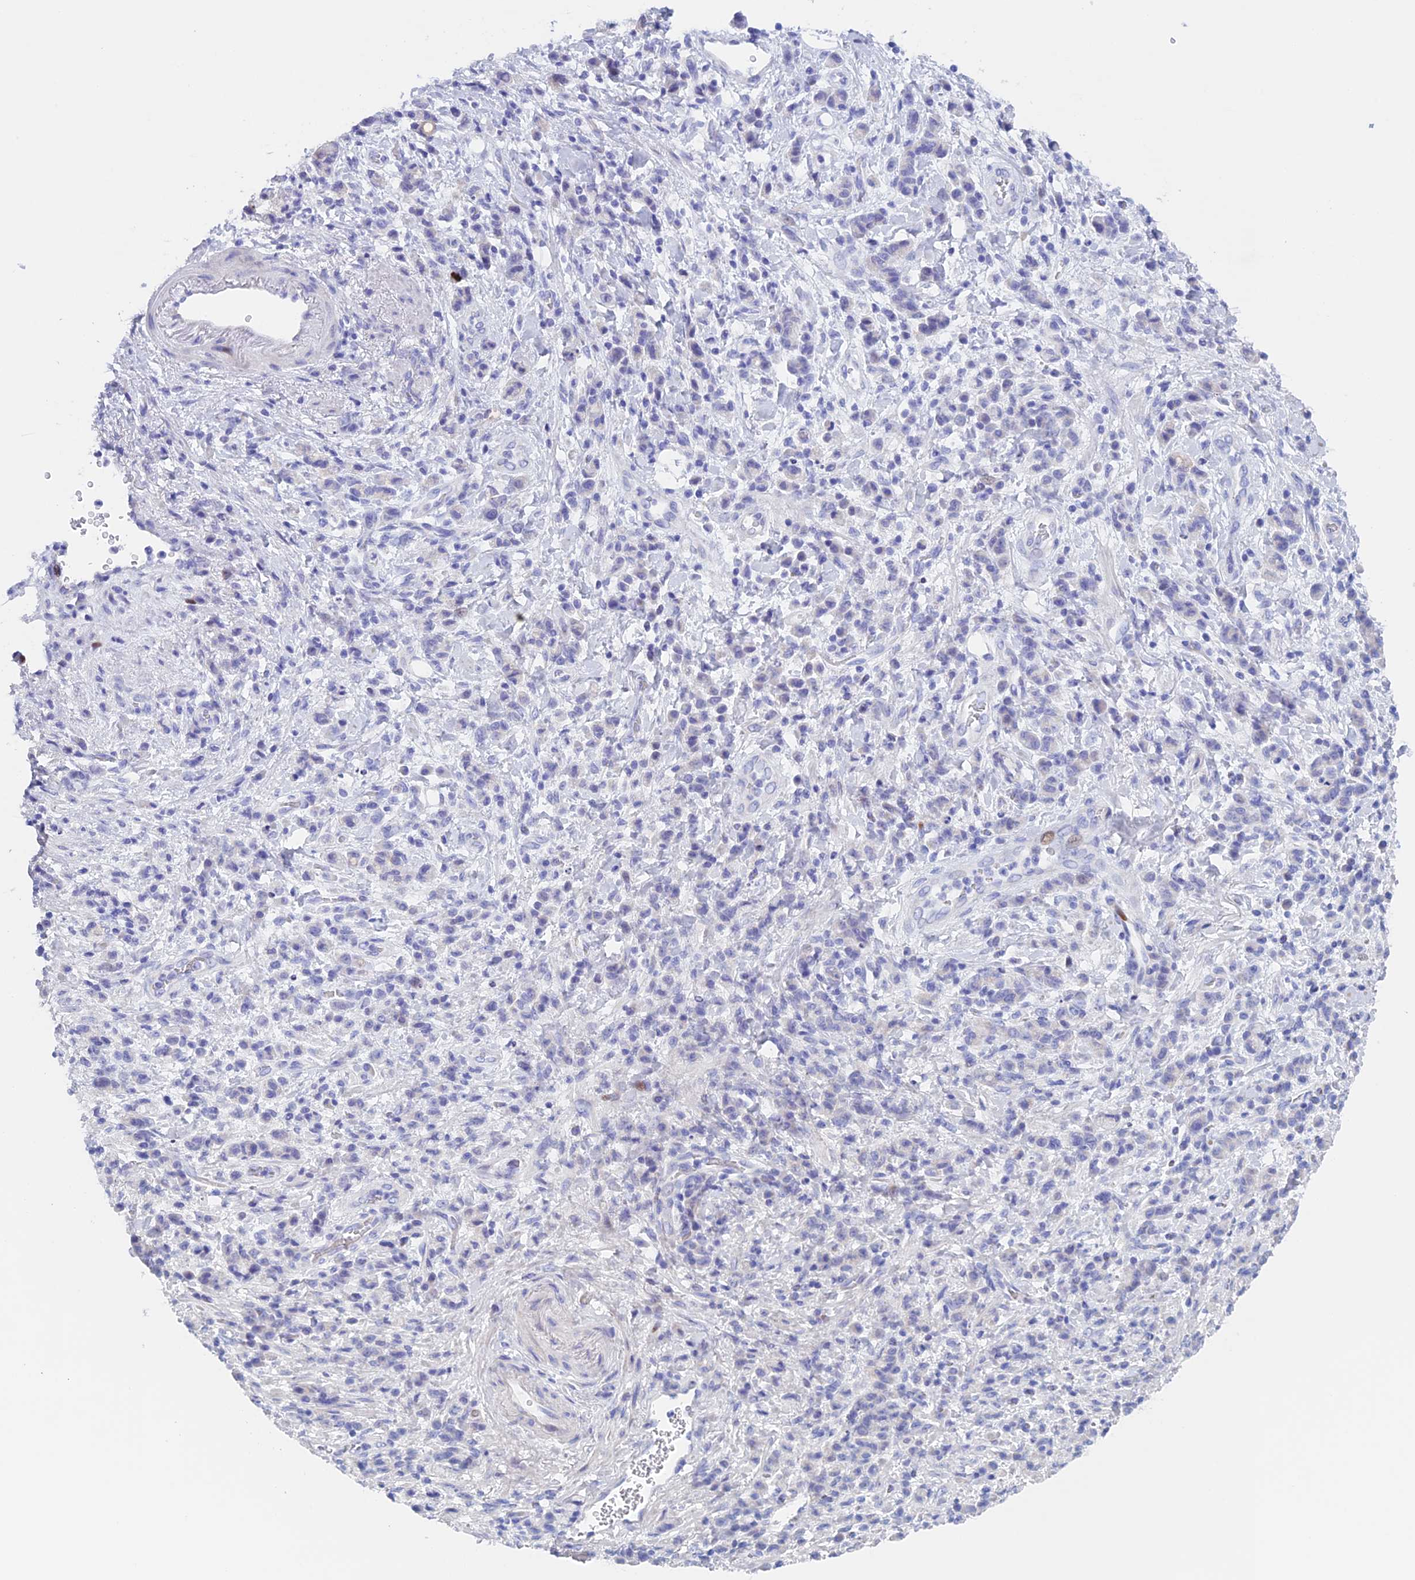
{"staining": {"intensity": "negative", "quantity": "none", "location": "none"}, "tissue": "stomach cancer", "cell_type": "Tumor cells", "image_type": "cancer", "snomed": [{"axis": "morphology", "description": "Adenocarcinoma, NOS"}, {"axis": "topography", "description": "Stomach"}], "caption": "Immunohistochemistry (IHC) micrograph of neoplastic tissue: human stomach adenocarcinoma stained with DAB displays no significant protein expression in tumor cells. The staining is performed using DAB (3,3'-diaminobenzidine) brown chromogen with nuclei counter-stained in using hematoxylin.", "gene": "PSMC3IP", "patient": {"sex": "male", "age": 77}}